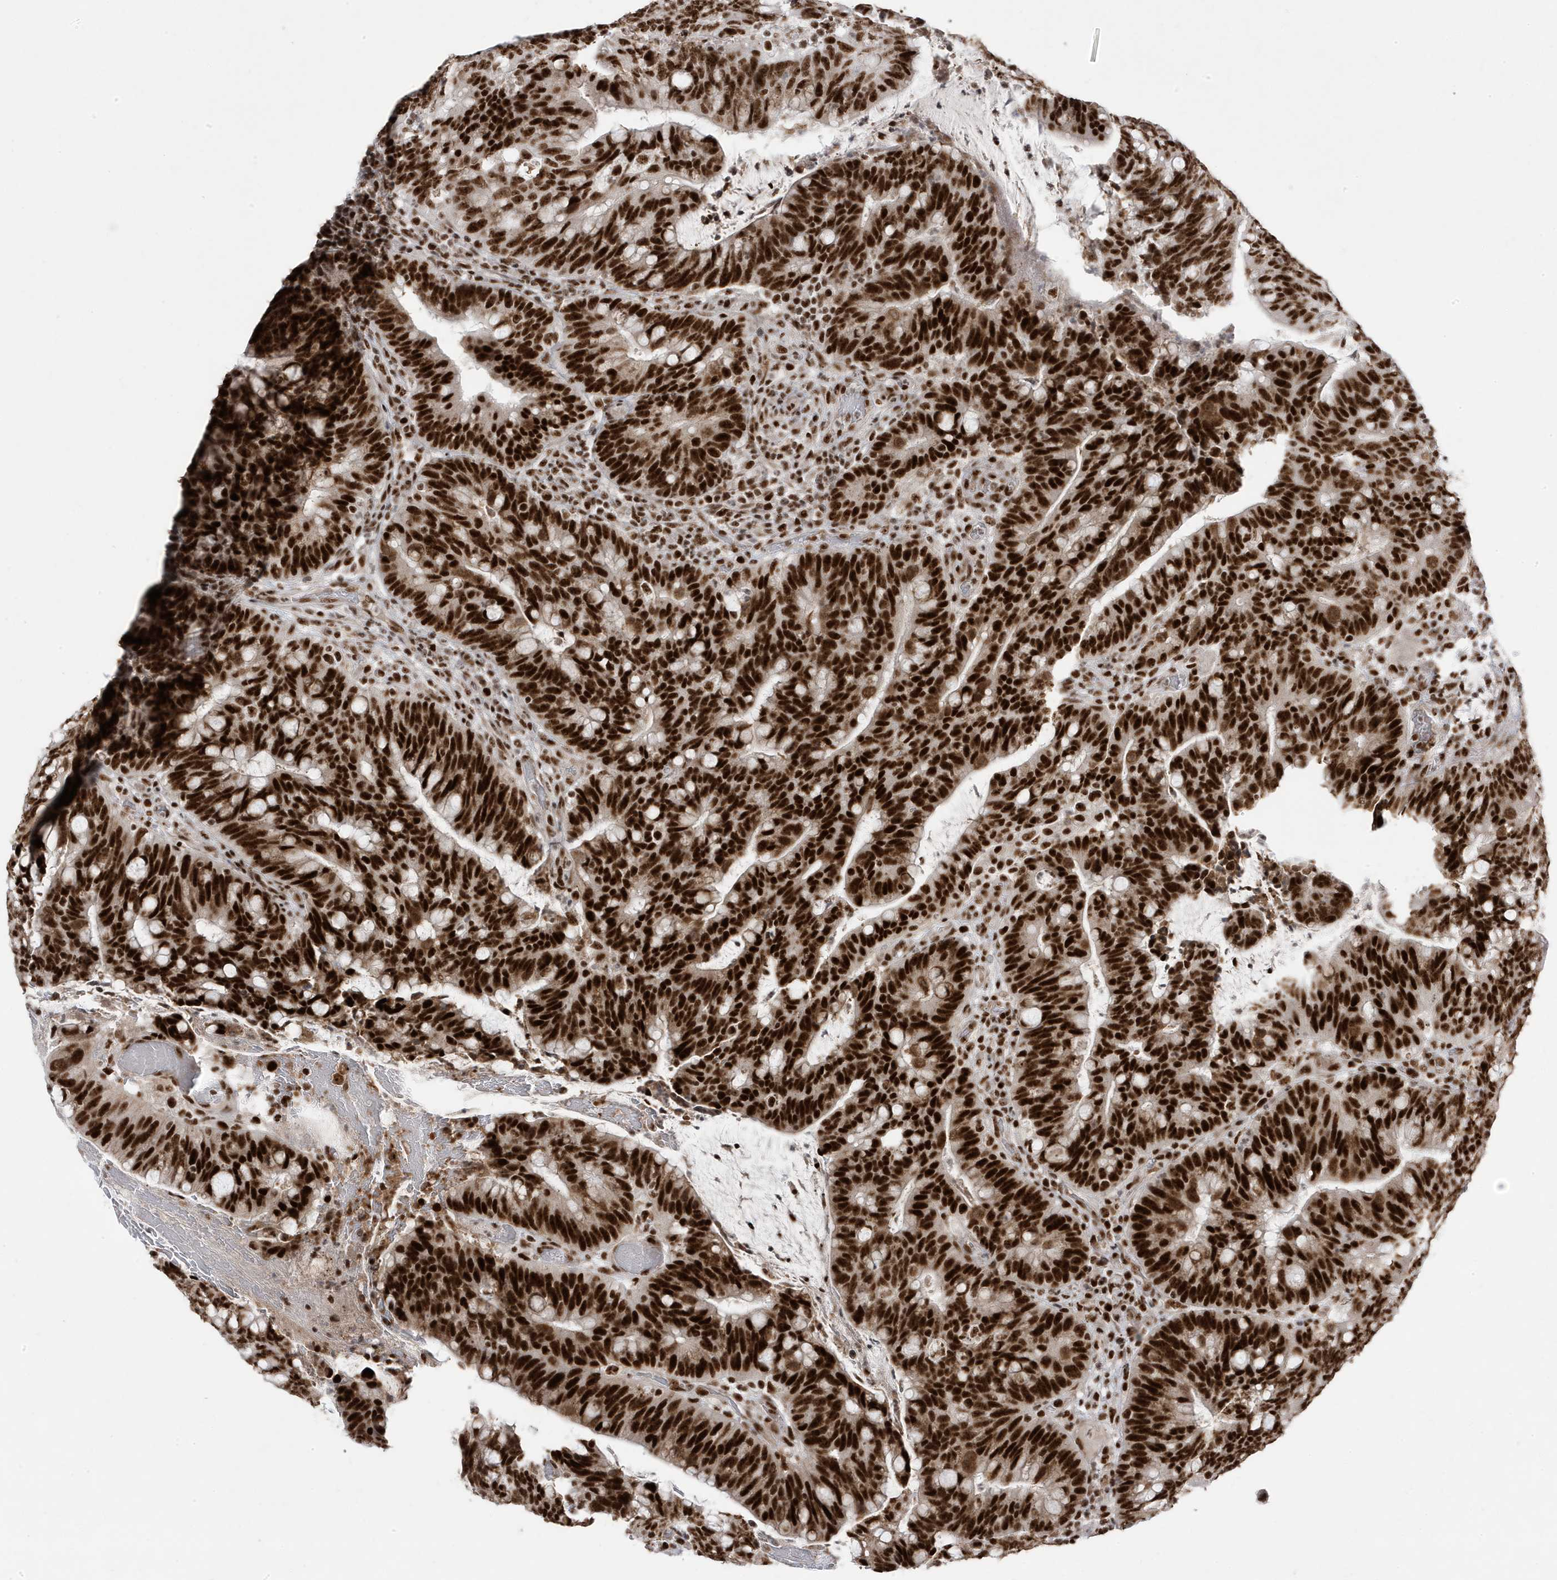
{"staining": {"intensity": "strong", "quantity": ">75%", "location": "nuclear"}, "tissue": "colorectal cancer", "cell_type": "Tumor cells", "image_type": "cancer", "snomed": [{"axis": "morphology", "description": "Adenocarcinoma, NOS"}, {"axis": "topography", "description": "Colon"}], "caption": "Colorectal adenocarcinoma stained with DAB (3,3'-diaminobenzidine) IHC reveals high levels of strong nuclear expression in approximately >75% of tumor cells. Using DAB (brown) and hematoxylin (blue) stains, captured at high magnification using brightfield microscopy.", "gene": "MTREX", "patient": {"sex": "female", "age": 66}}